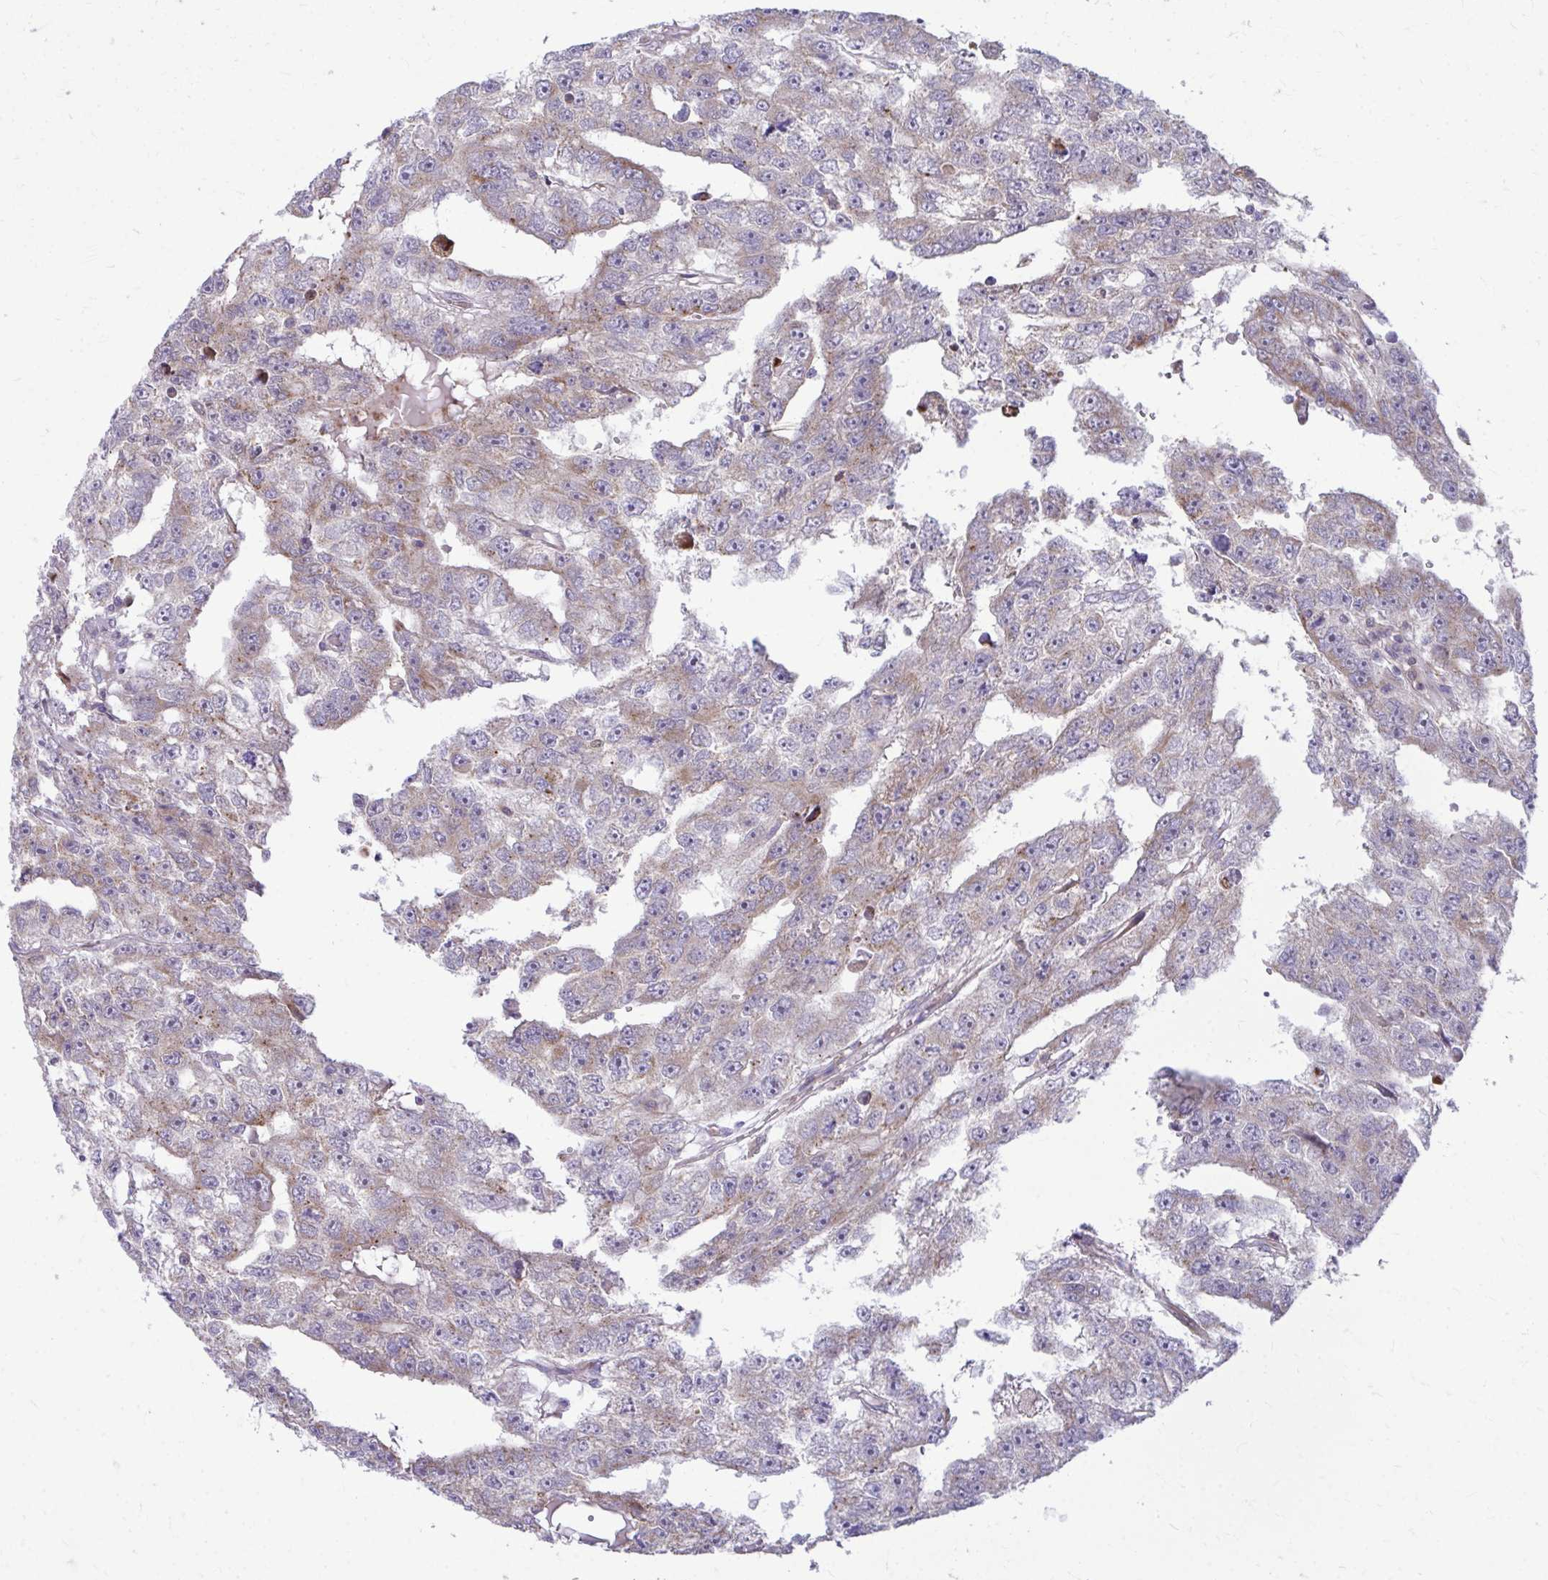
{"staining": {"intensity": "weak", "quantity": "<25%", "location": "cytoplasmic/membranous"}, "tissue": "testis cancer", "cell_type": "Tumor cells", "image_type": "cancer", "snomed": [{"axis": "morphology", "description": "Carcinoma, Embryonal, NOS"}, {"axis": "topography", "description": "Testis"}], "caption": "Immunohistochemistry of testis cancer reveals no positivity in tumor cells.", "gene": "C16orf54", "patient": {"sex": "male", "age": 20}}